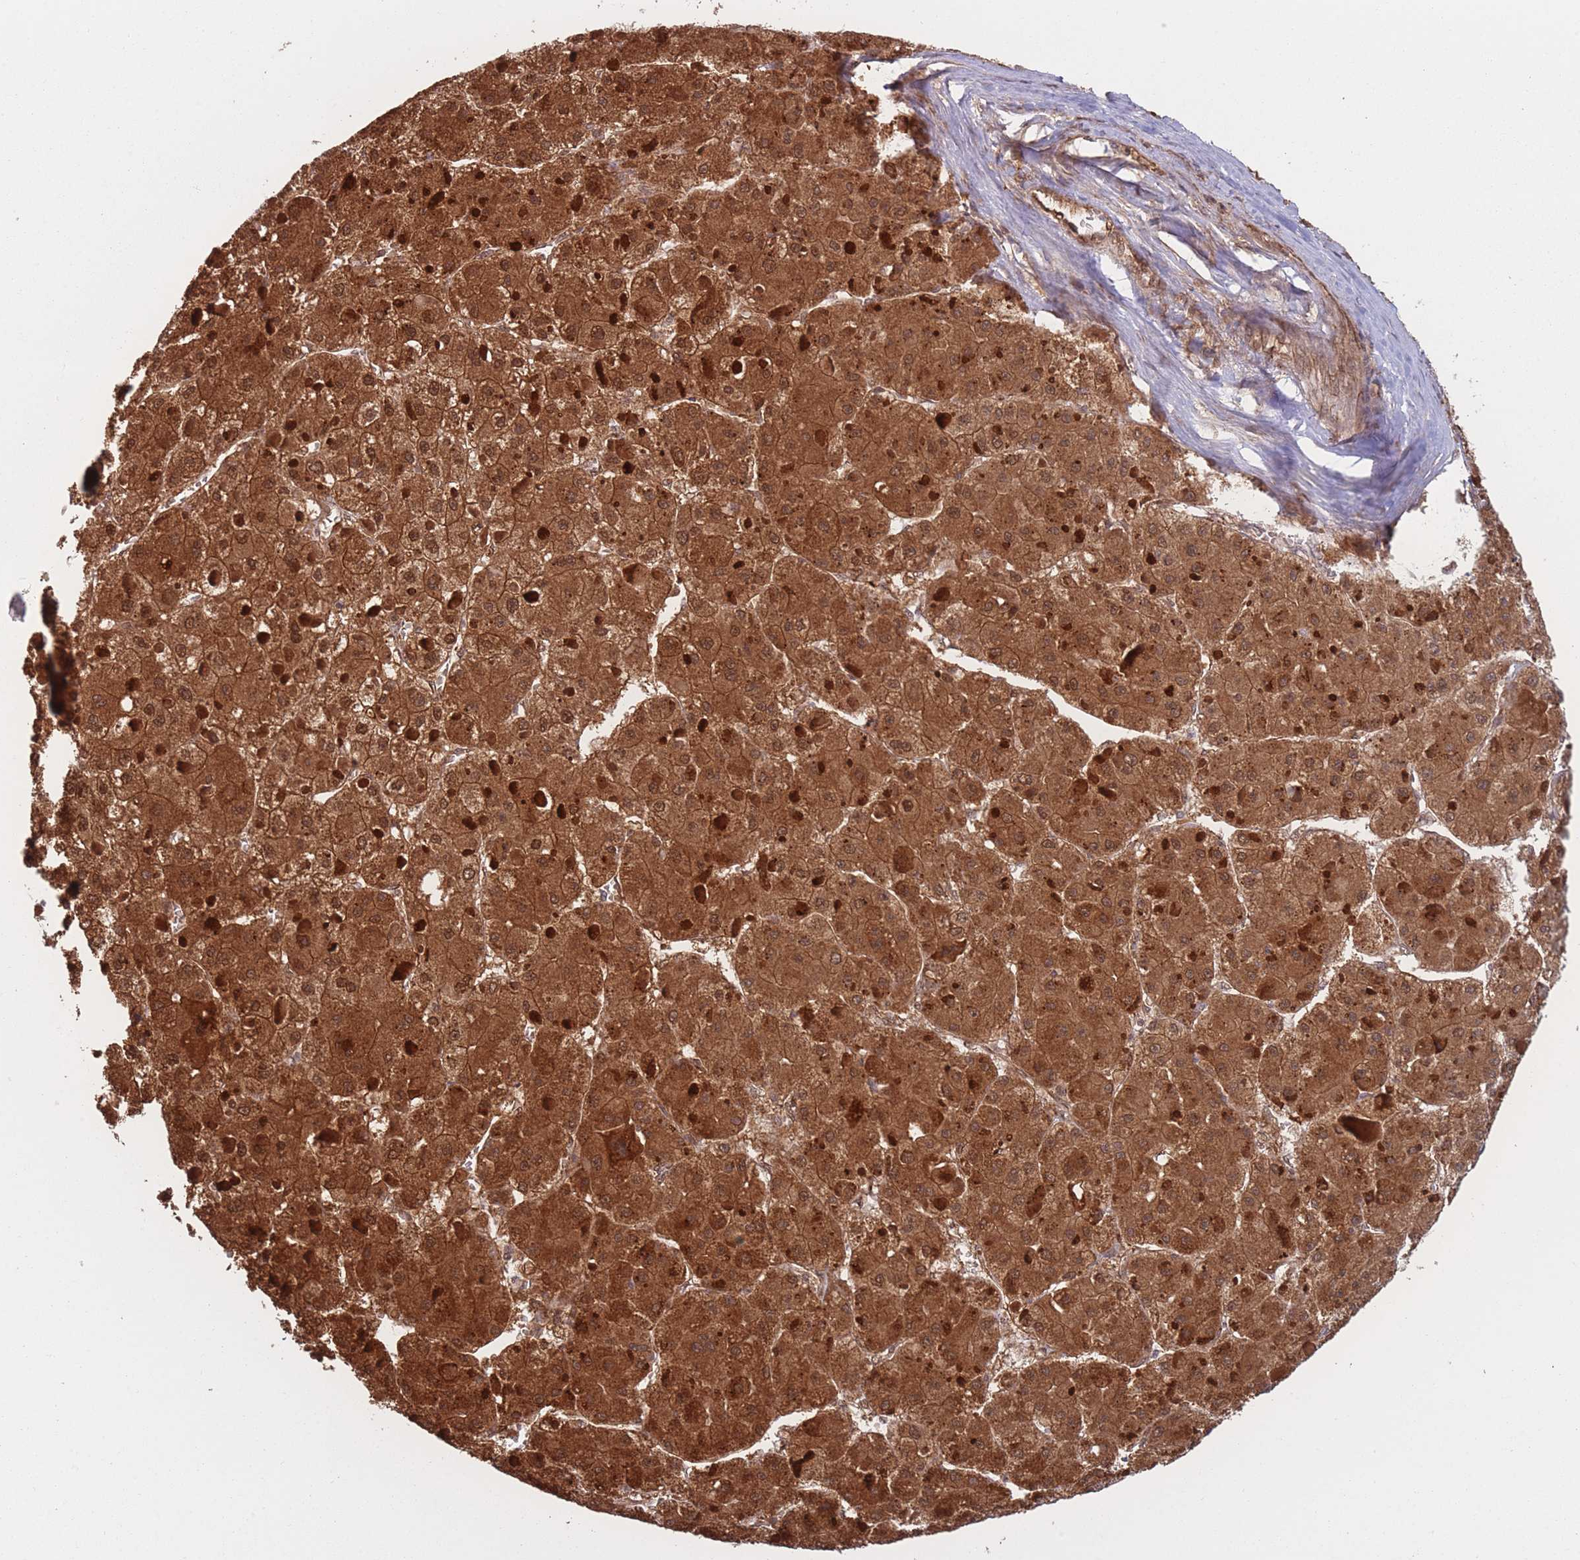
{"staining": {"intensity": "strong", "quantity": ">75%", "location": "cytoplasmic/membranous,nuclear"}, "tissue": "liver cancer", "cell_type": "Tumor cells", "image_type": "cancer", "snomed": [{"axis": "morphology", "description": "Carcinoma, Hepatocellular, NOS"}, {"axis": "topography", "description": "Liver"}], "caption": "Protein staining of liver cancer (hepatocellular carcinoma) tissue demonstrates strong cytoplasmic/membranous and nuclear staining in about >75% of tumor cells.", "gene": "PODXL2", "patient": {"sex": "female", "age": 73}}